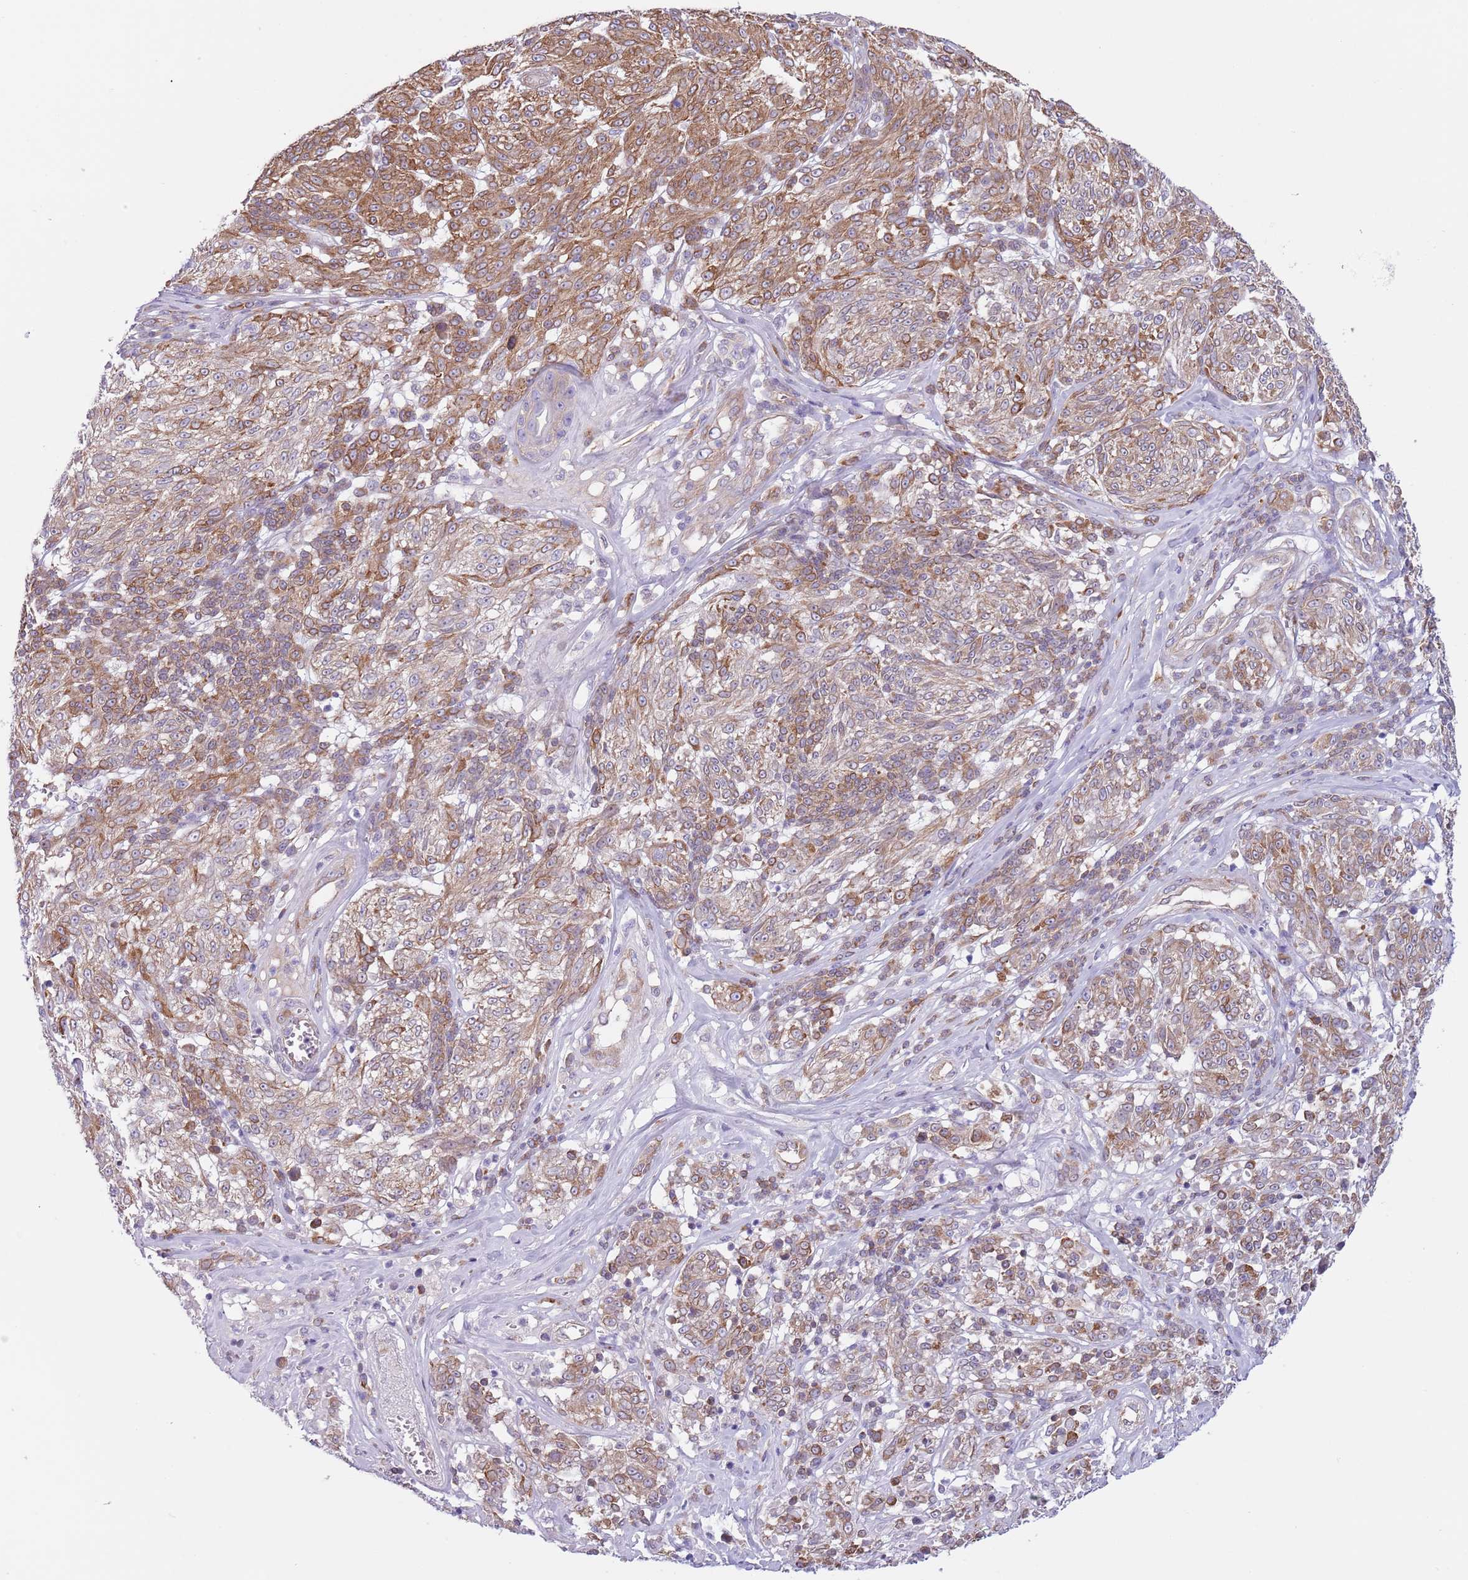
{"staining": {"intensity": "moderate", "quantity": ">75%", "location": "cytoplasmic/membranous"}, "tissue": "melanoma", "cell_type": "Tumor cells", "image_type": "cancer", "snomed": [{"axis": "morphology", "description": "Malignant melanoma, NOS"}, {"axis": "topography", "description": "Skin"}], "caption": "High-magnification brightfield microscopy of malignant melanoma stained with DAB (brown) and counterstained with hematoxylin (blue). tumor cells exhibit moderate cytoplasmic/membranous staining is identified in approximately>75% of cells. The staining is performed using DAB (3,3'-diaminobenzidine) brown chromogen to label protein expression. The nuclei are counter-stained blue using hematoxylin.", "gene": "RBP3", "patient": {"sex": "female", "age": 63}}